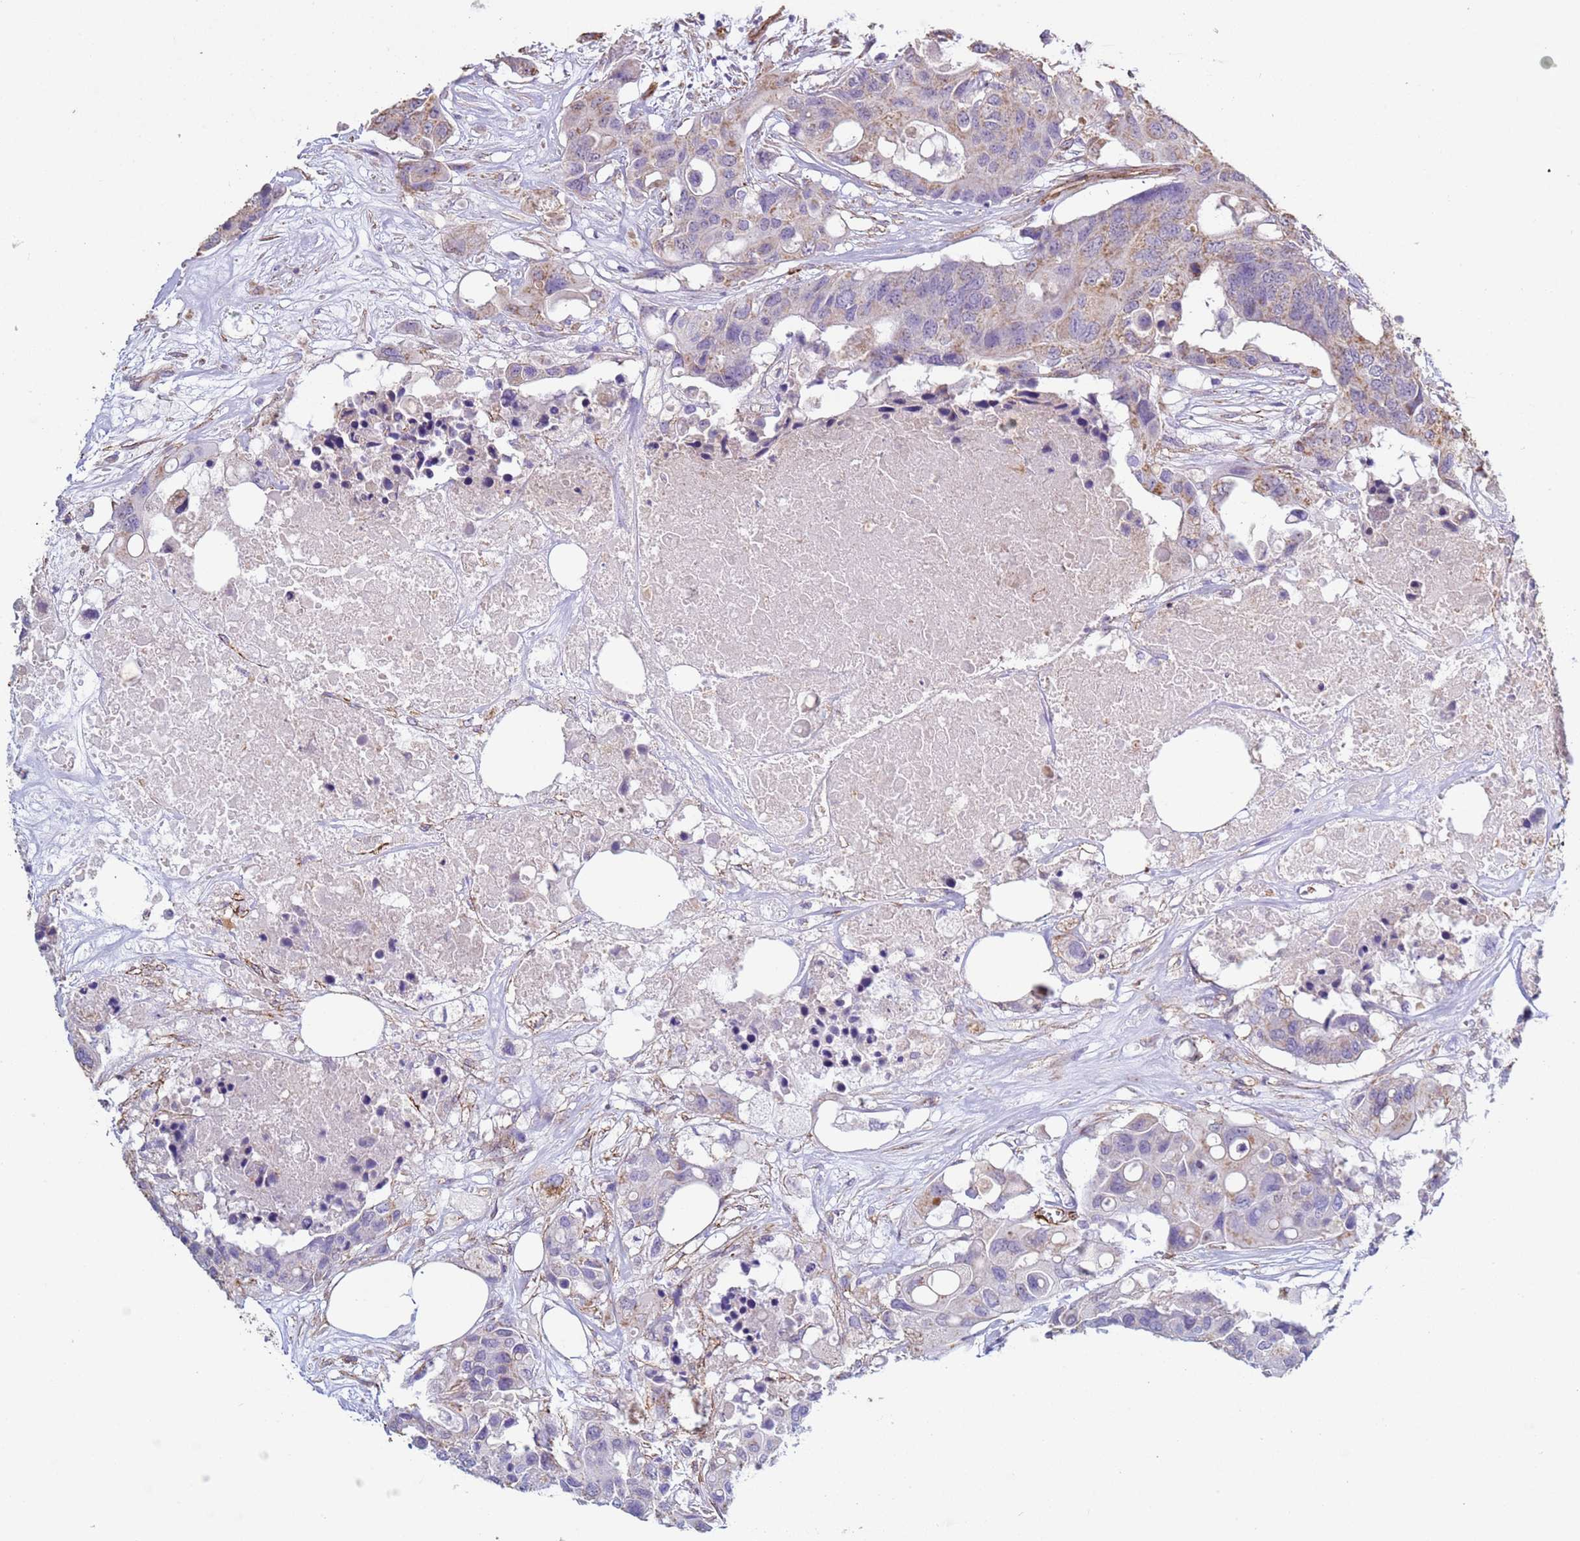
{"staining": {"intensity": "weak", "quantity": "25%-75%", "location": "cytoplasmic/membranous"}, "tissue": "colorectal cancer", "cell_type": "Tumor cells", "image_type": "cancer", "snomed": [{"axis": "morphology", "description": "Adenocarcinoma, NOS"}, {"axis": "topography", "description": "Colon"}], "caption": "Colorectal adenocarcinoma was stained to show a protein in brown. There is low levels of weak cytoplasmic/membranous positivity in approximately 25%-75% of tumor cells.", "gene": "GASK1A", "patient": {"sex": "male", "age": 77}}